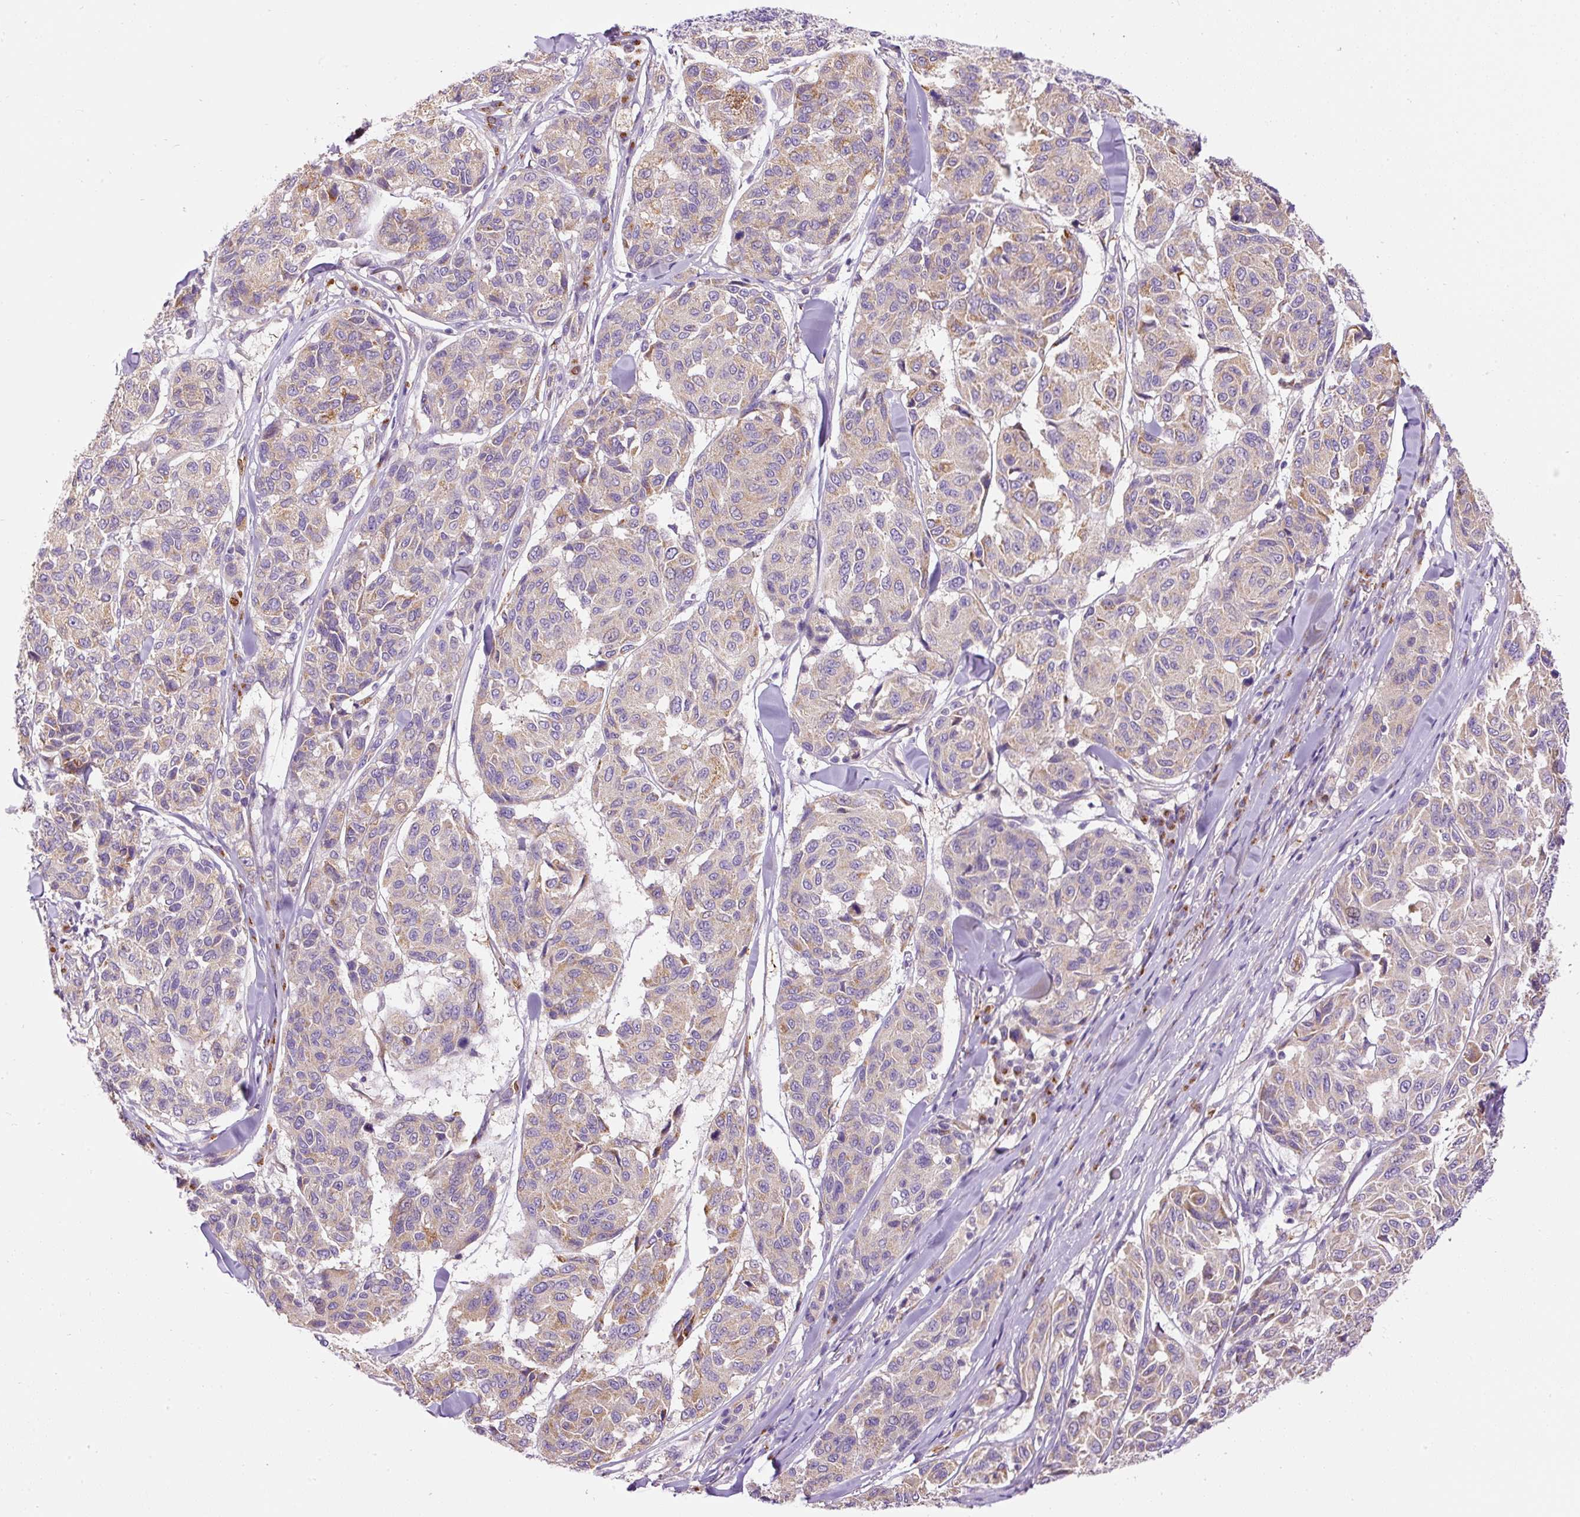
{"staining": {"intensity": "weak", "quantity": "25%-75%", "location": "cytoplasmic/membranous"}, "tissue": "melanoma", "cell_type": "Tumor cells", "image_type": "cancer", "snomed": [{"axis": "morphology", "description": "Malignant melanoma, NOS"}, {"axis": "topography", "description": "Skin"}], "caption": "Protein analysis of malignant melanoma tissue shows weak cytoplasmic/membranous positivity in about 25%-75% of tumor cells.", "gene": "PRRC2A", "patient": {"sex": "female", "age": 66}}